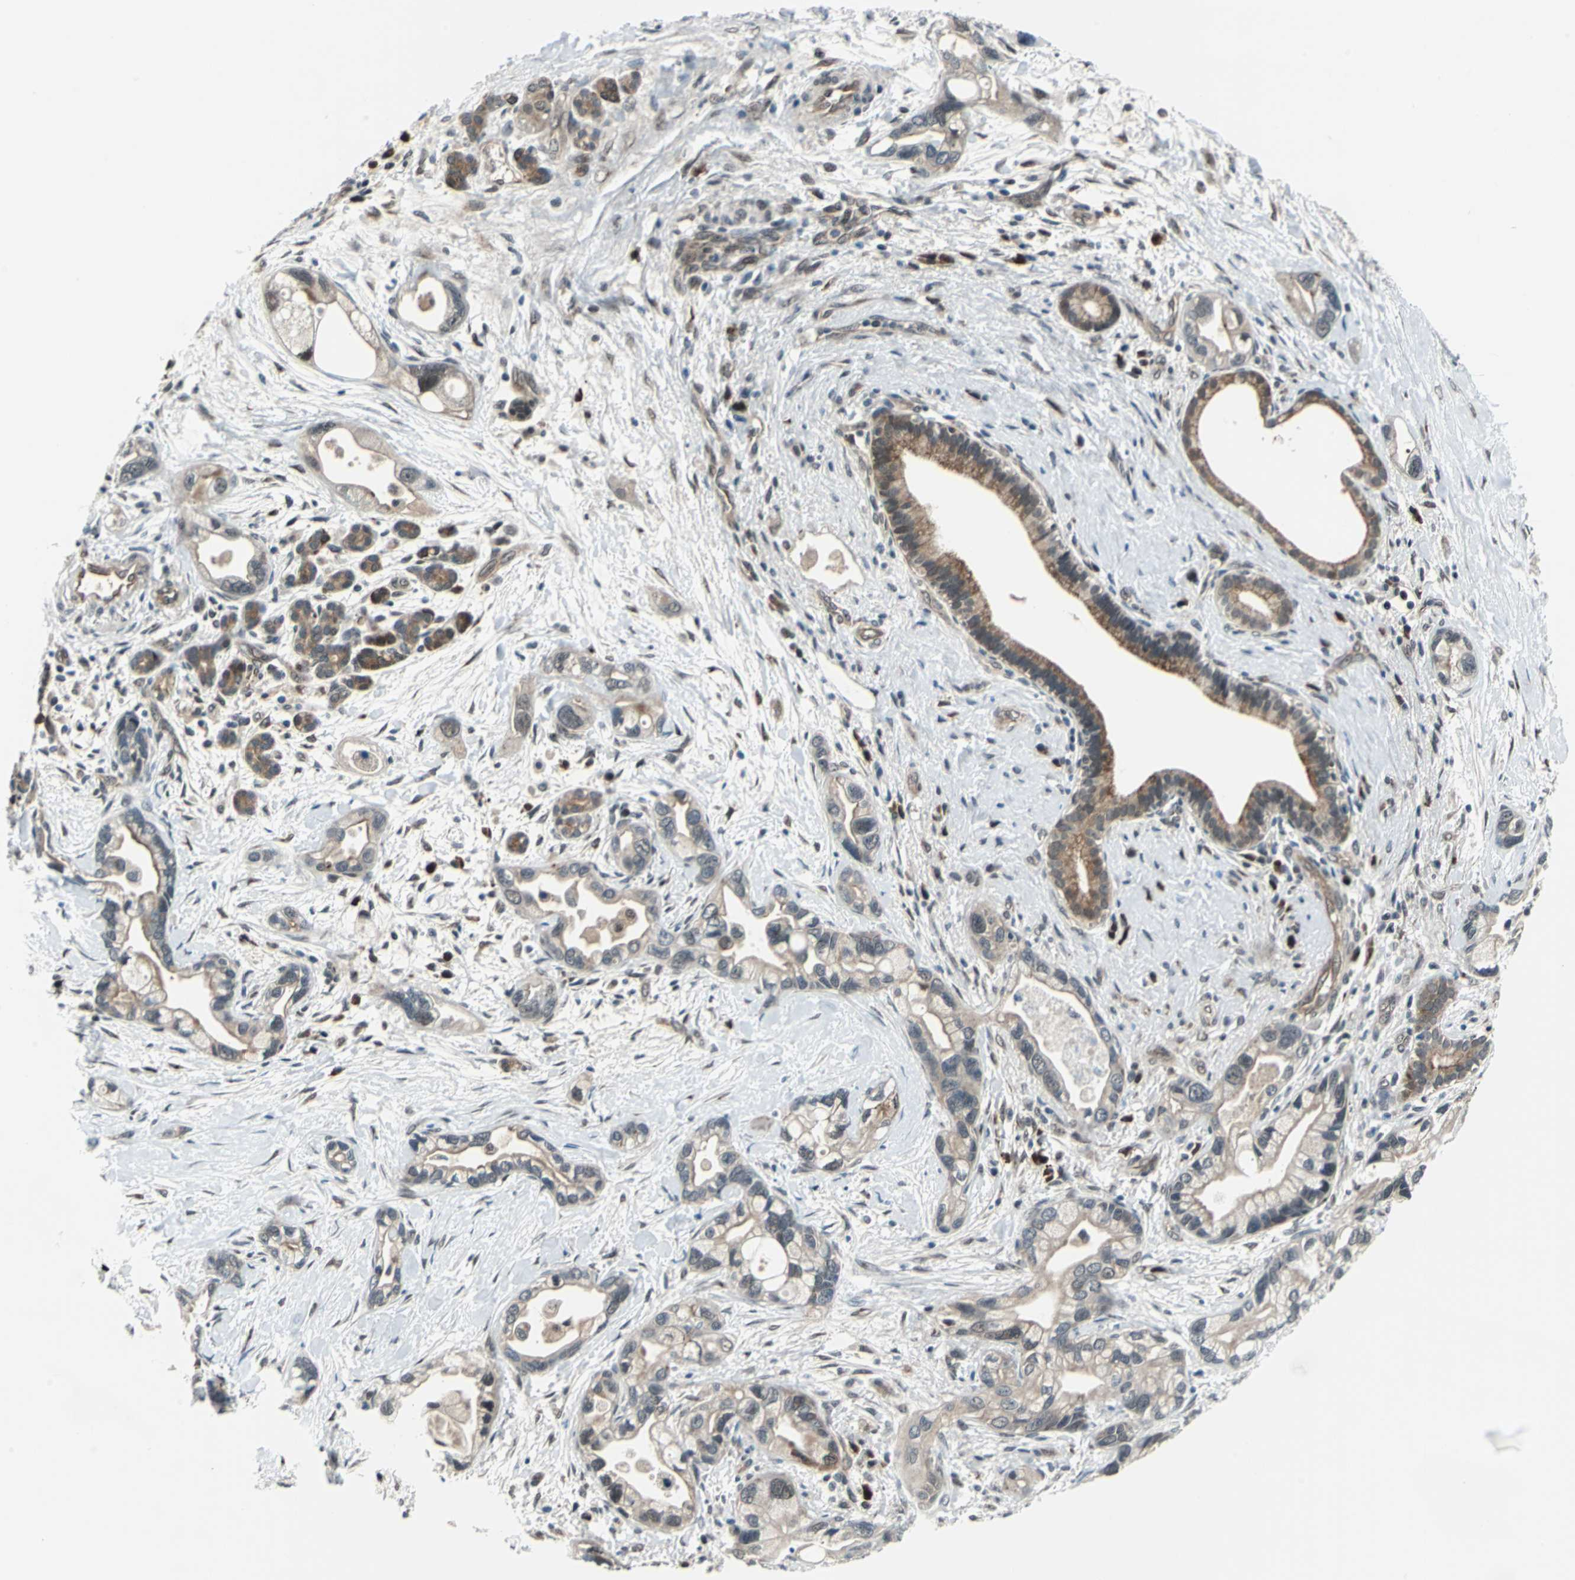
{"staining": {"intensity": "weak", "quantity": ">75%", "location": "cytoplasmic/membranous"}, "tissue": "pancreatic cancer", "cell_type": "Tumor cells", "image_type": "cancer", "snomed": [{"axis": "morphology", "description": "Adenocarcinoma, NOS"}, {"axis": "topography", "description": "Pancreas"}], "caption": "Protein analysis of adenocarcinoma (pancreatic) tissue shows weak cytoplasmic/membranous expression in approximately >75% of tumor cells.", "gene": "POLR3K", "patient": {"sex": "female", "age": 77}}